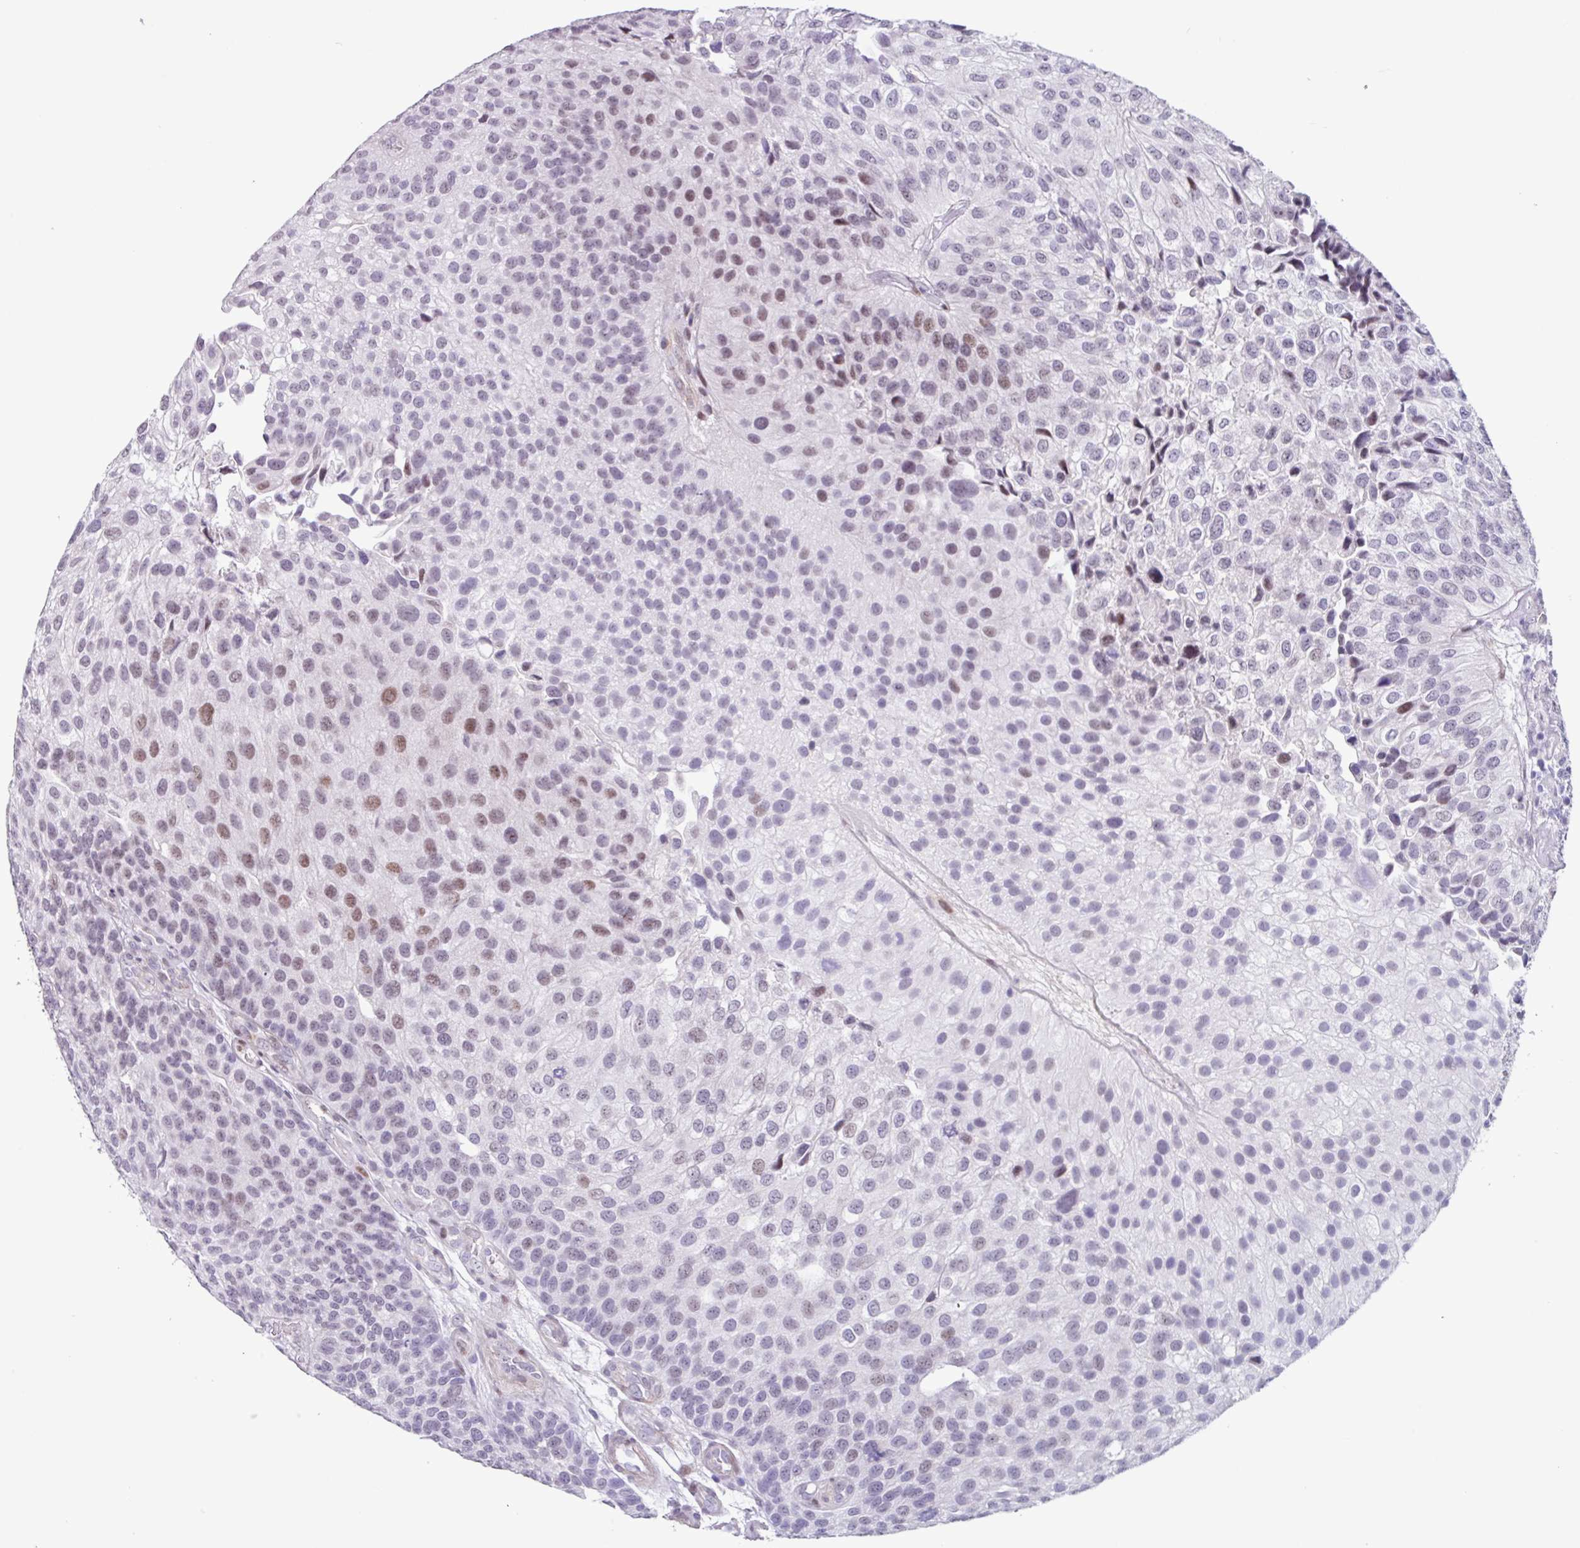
{"staining": {"intensity": "moderate", "quantity": "<25%", "location": "nuclear"}, "tissue": "urothelial cancer", "cell_type": "Tumor cells", "image_type": "cancer", "snomed": [{"axis": "morphology", "description": "Urothelial carcinoma, NOS"}, {"axis": "topography", "description": "Urinary bladder"}], "caption": "Immunohistochemical staining of human urothelial cancer shows low levels of moderate nuclear protein positivity in about <25% of tumor cells.", "gene": "OTX1", "patient": {"sex": "male", "age": 87}}